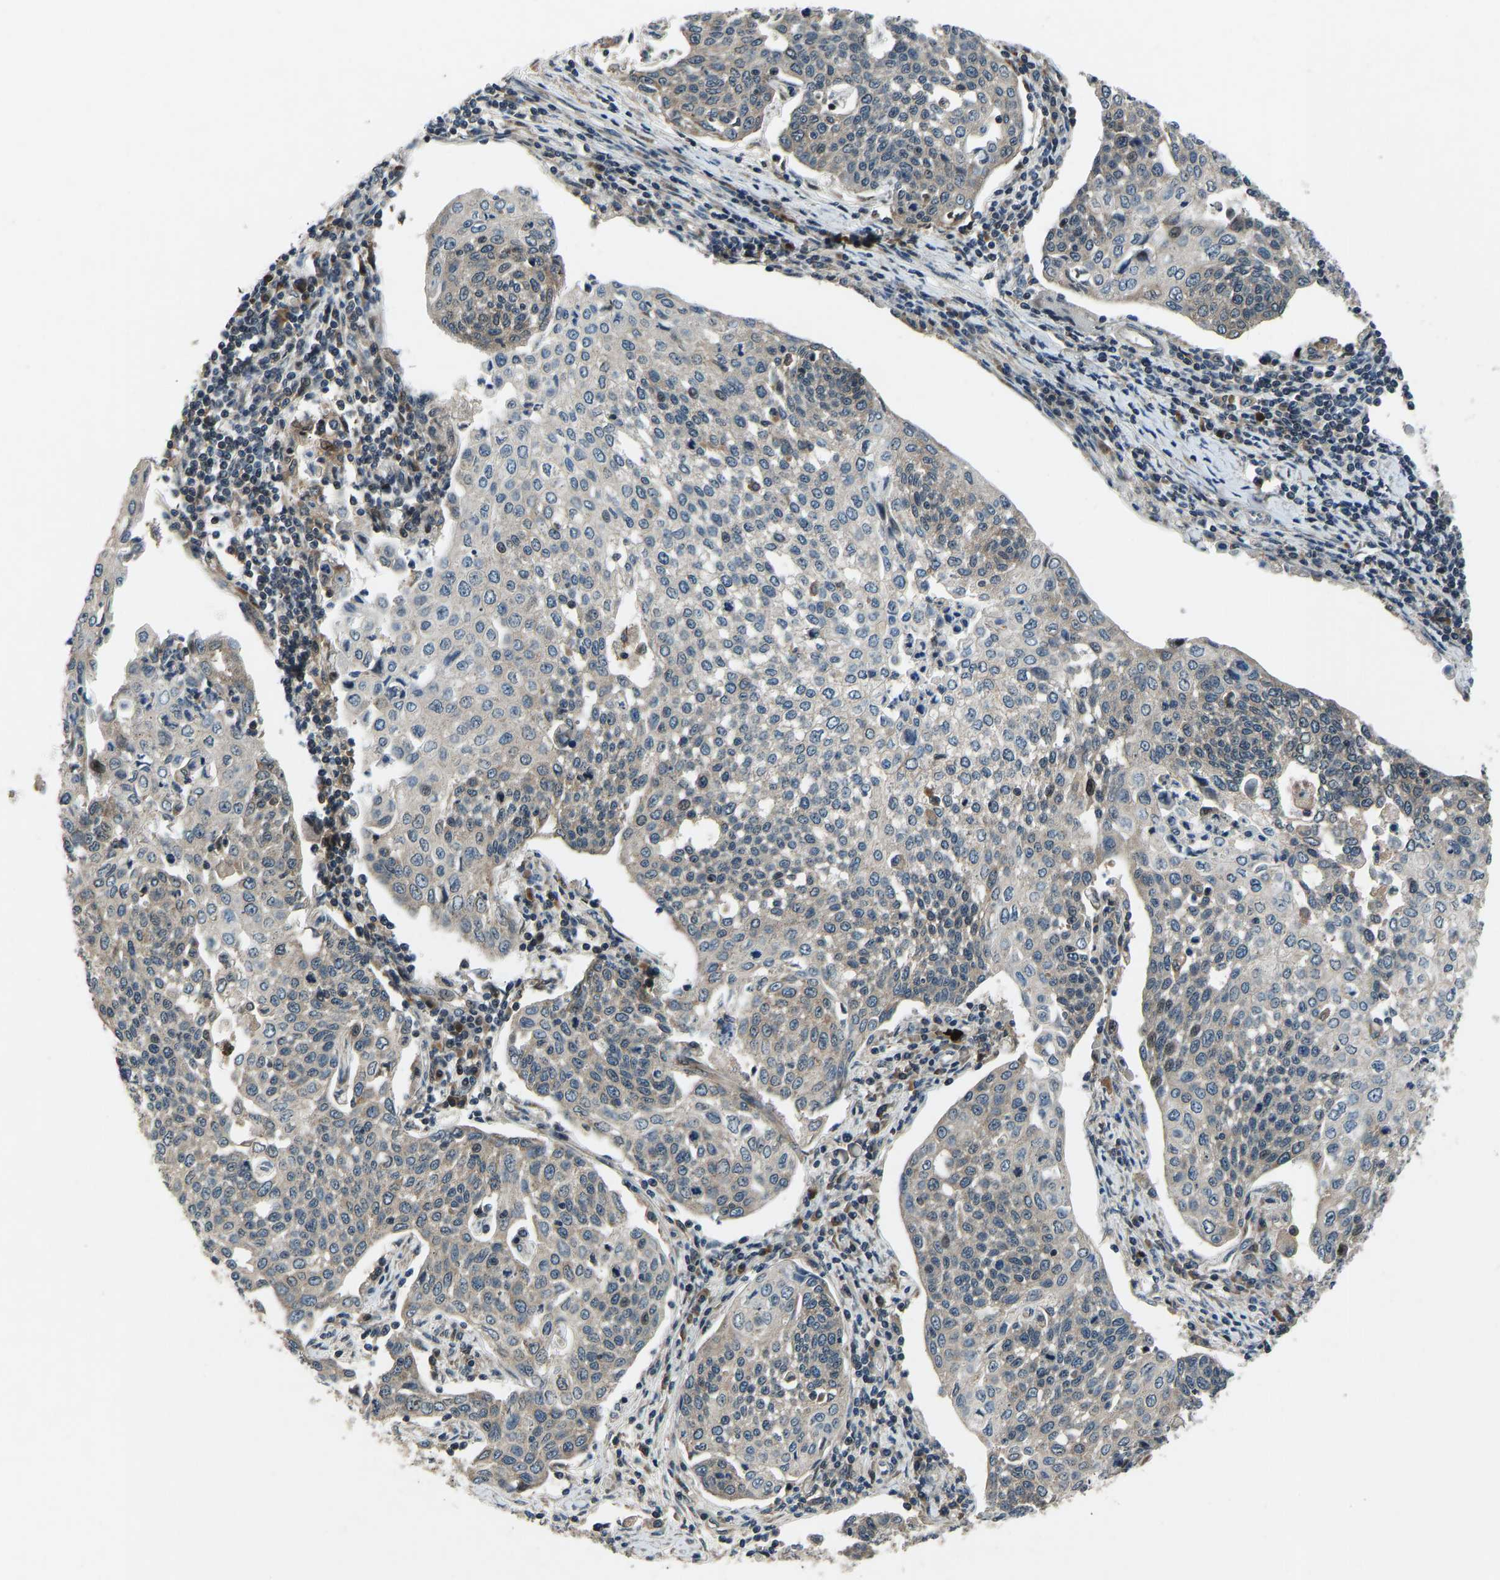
{"staining": {"intensity": "weak", "quantity": "25%-75%", "location": "cytoplasmic/membranous"}, "tissue": "cervical cancer", "cell_type": "Tumor cells", "image_type": "cancer", "snomed": [{"axis": "morphology", "description": "Squamous cell carcinoma, NOS"}, {"axis": "topography", "description": "Cervix"}], "caption": "Human cervical squamous cell carcinoma stained for a protein (brown) reveals weak cytoplasmic/membranous positive positivity in about 25%-75% of tumor cells.", "gene": "RLIM", "patient": {"sex": "female", "age": 34}}